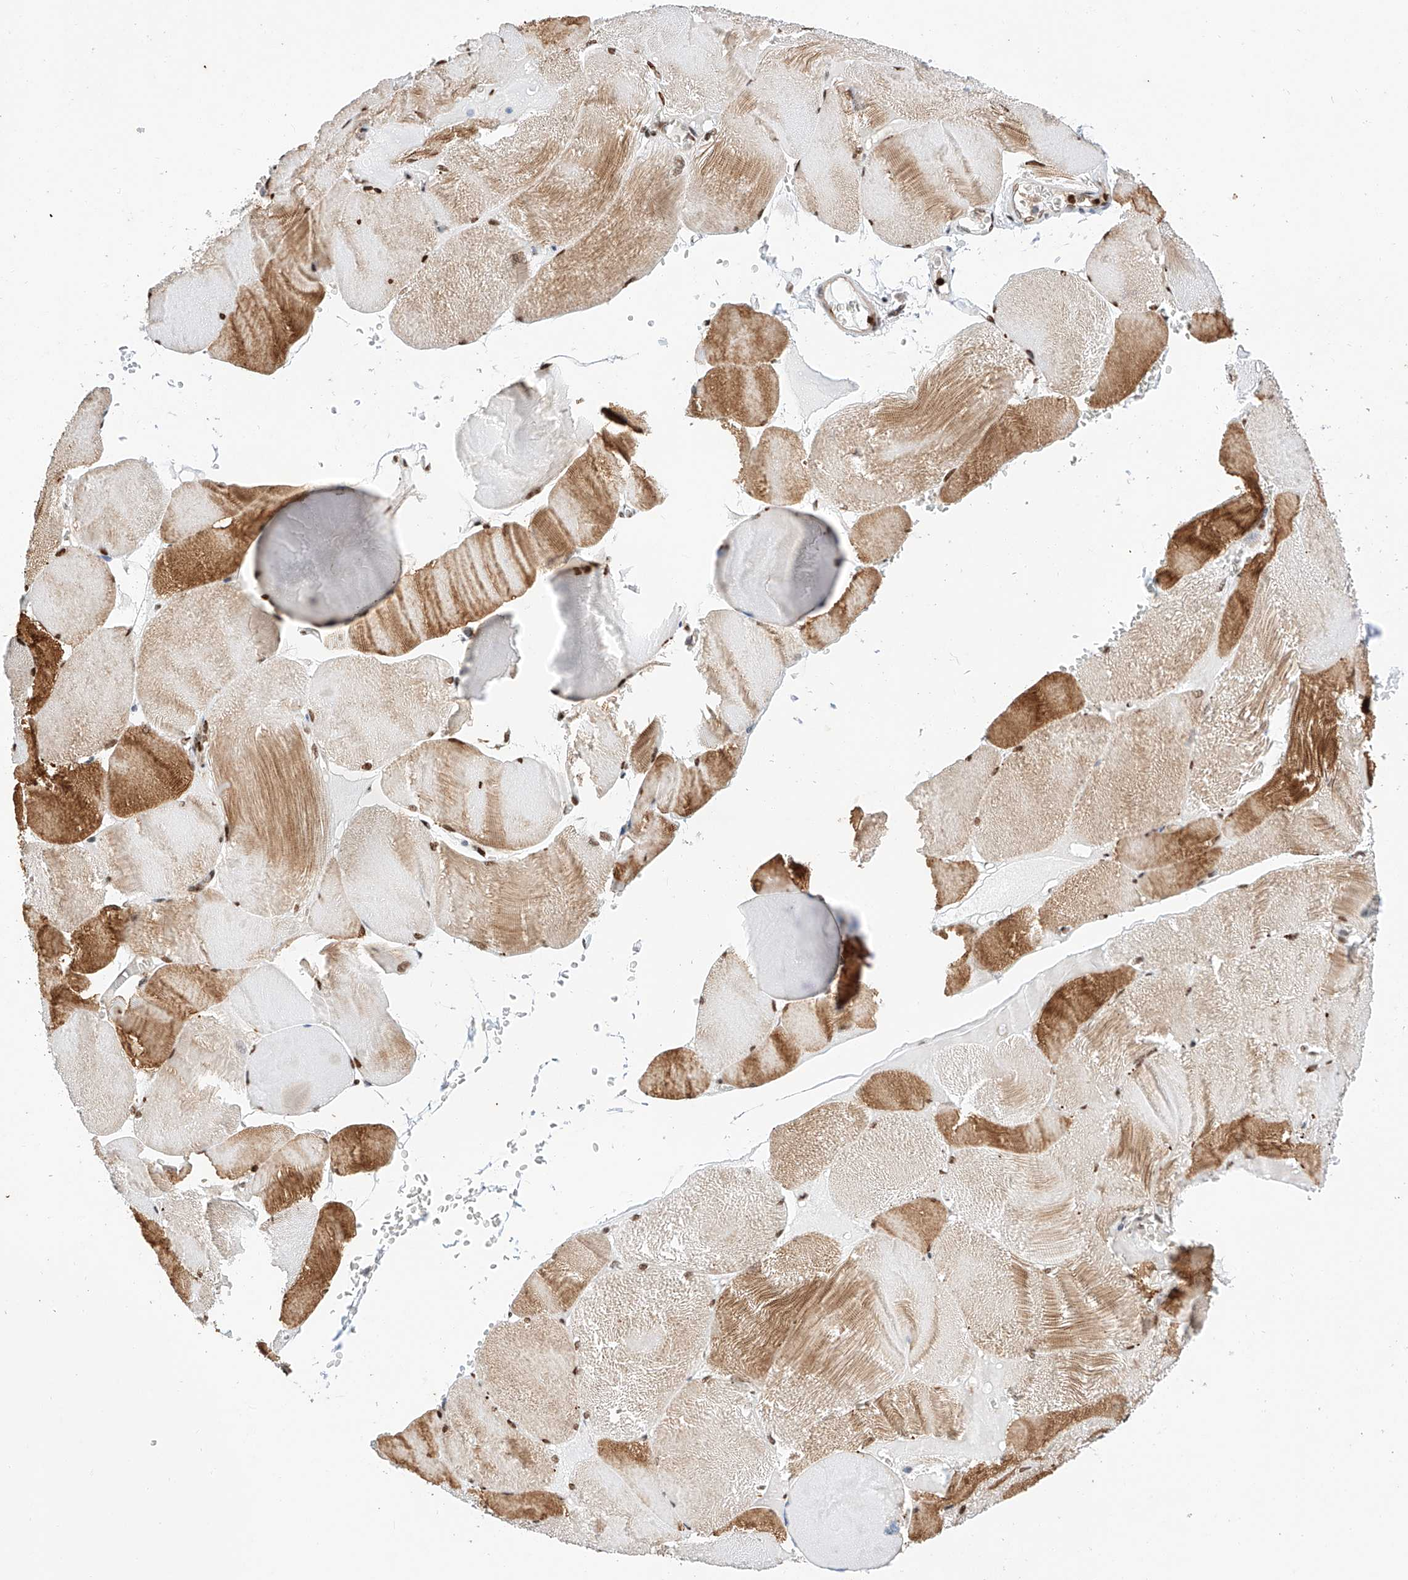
{"staining": {"intensity": "moderate", "quantity": ">75%", "location": "cytoplasmic/membranous,nuclear"}, "tissue": "skeletal muscle", "cell_type": "Myocytes", "image_type": "normal", "snomed": [{"axis": "morphology", "description": "Normal tissue, NOS"}, {"axis": "morphology", "description": "Basal cell carcinoma"}, {"axis": "topography", "description": "Skeletal muscle"}], "caption": "Immunohistochemical staining of normal human skeletal muscle reveals moderate cytoplasmic/membranous,nuclear protein positivity in about >75% of myocytes.", "gene": "HDAC9", "patient": {"sex": "female", "age": 64}}